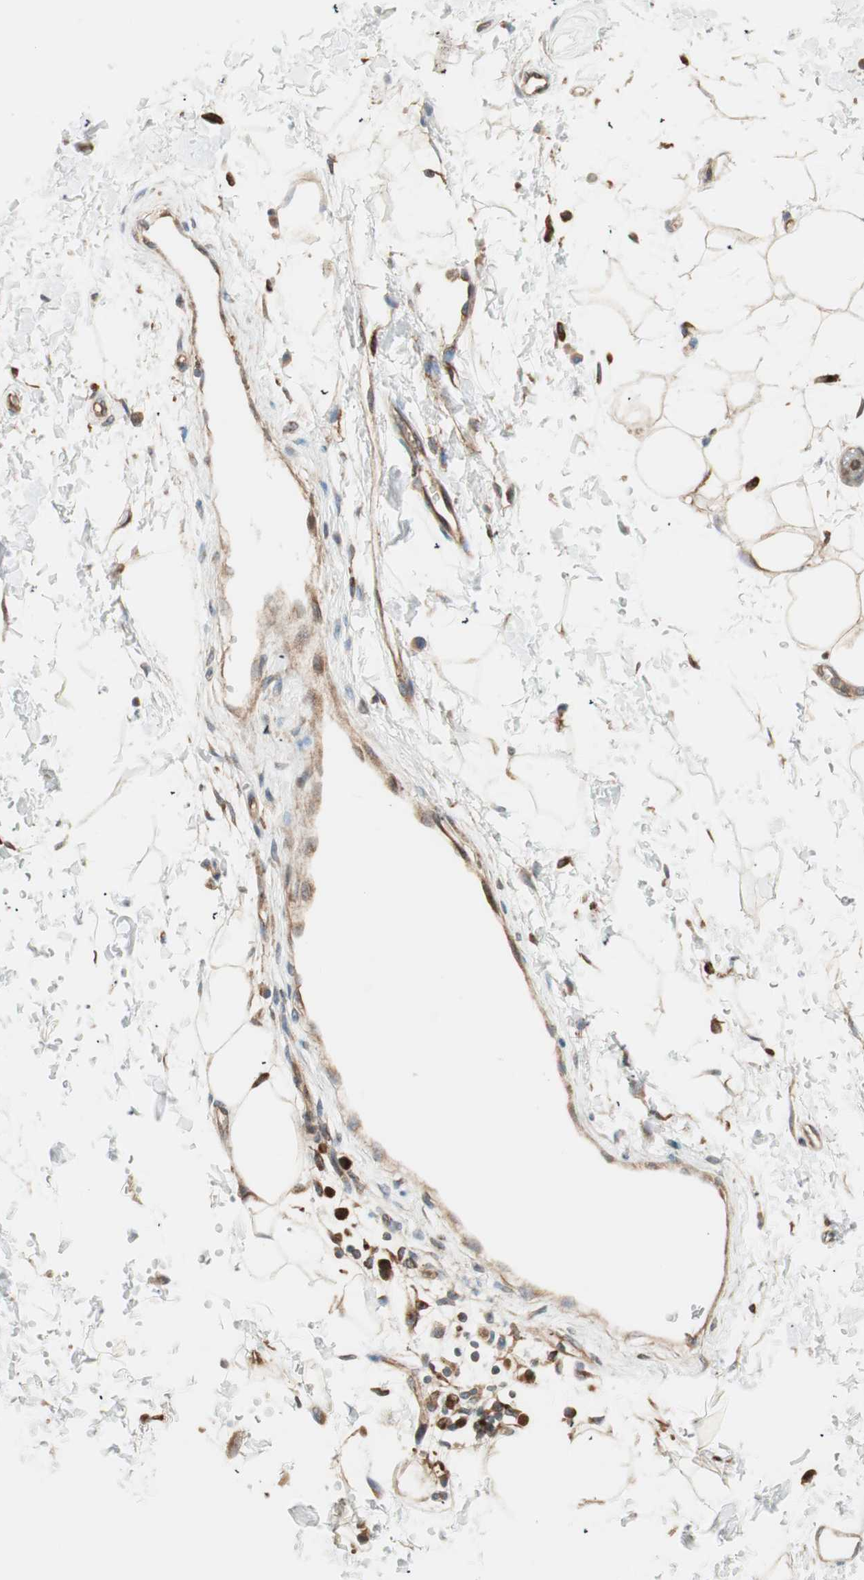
{"staining": {"intensity": "moderate", "quantity": ">75%", "location": "cytoplasmic/membranous"}, "tissue": "adipose tissue", "cell_type": "Adipocytes", "image_type": "normal", "snomed": [{"axis": "morphology", "description": "Normal tissue, NOS"}, {"axis": "topography", "description": "Soft tissue"}], "caption": "Immunohistochemical staining of benign human adipose tissue displays >75% levels of moderate cytoplasmic/membranous protein expression in about >75% of adipocytes. Immunohistochemistry stains the protein of interest in brown and the nuclei are stained blue.", "gene": "RAB5A", "patient": {"sex": "male", "age": 72}}